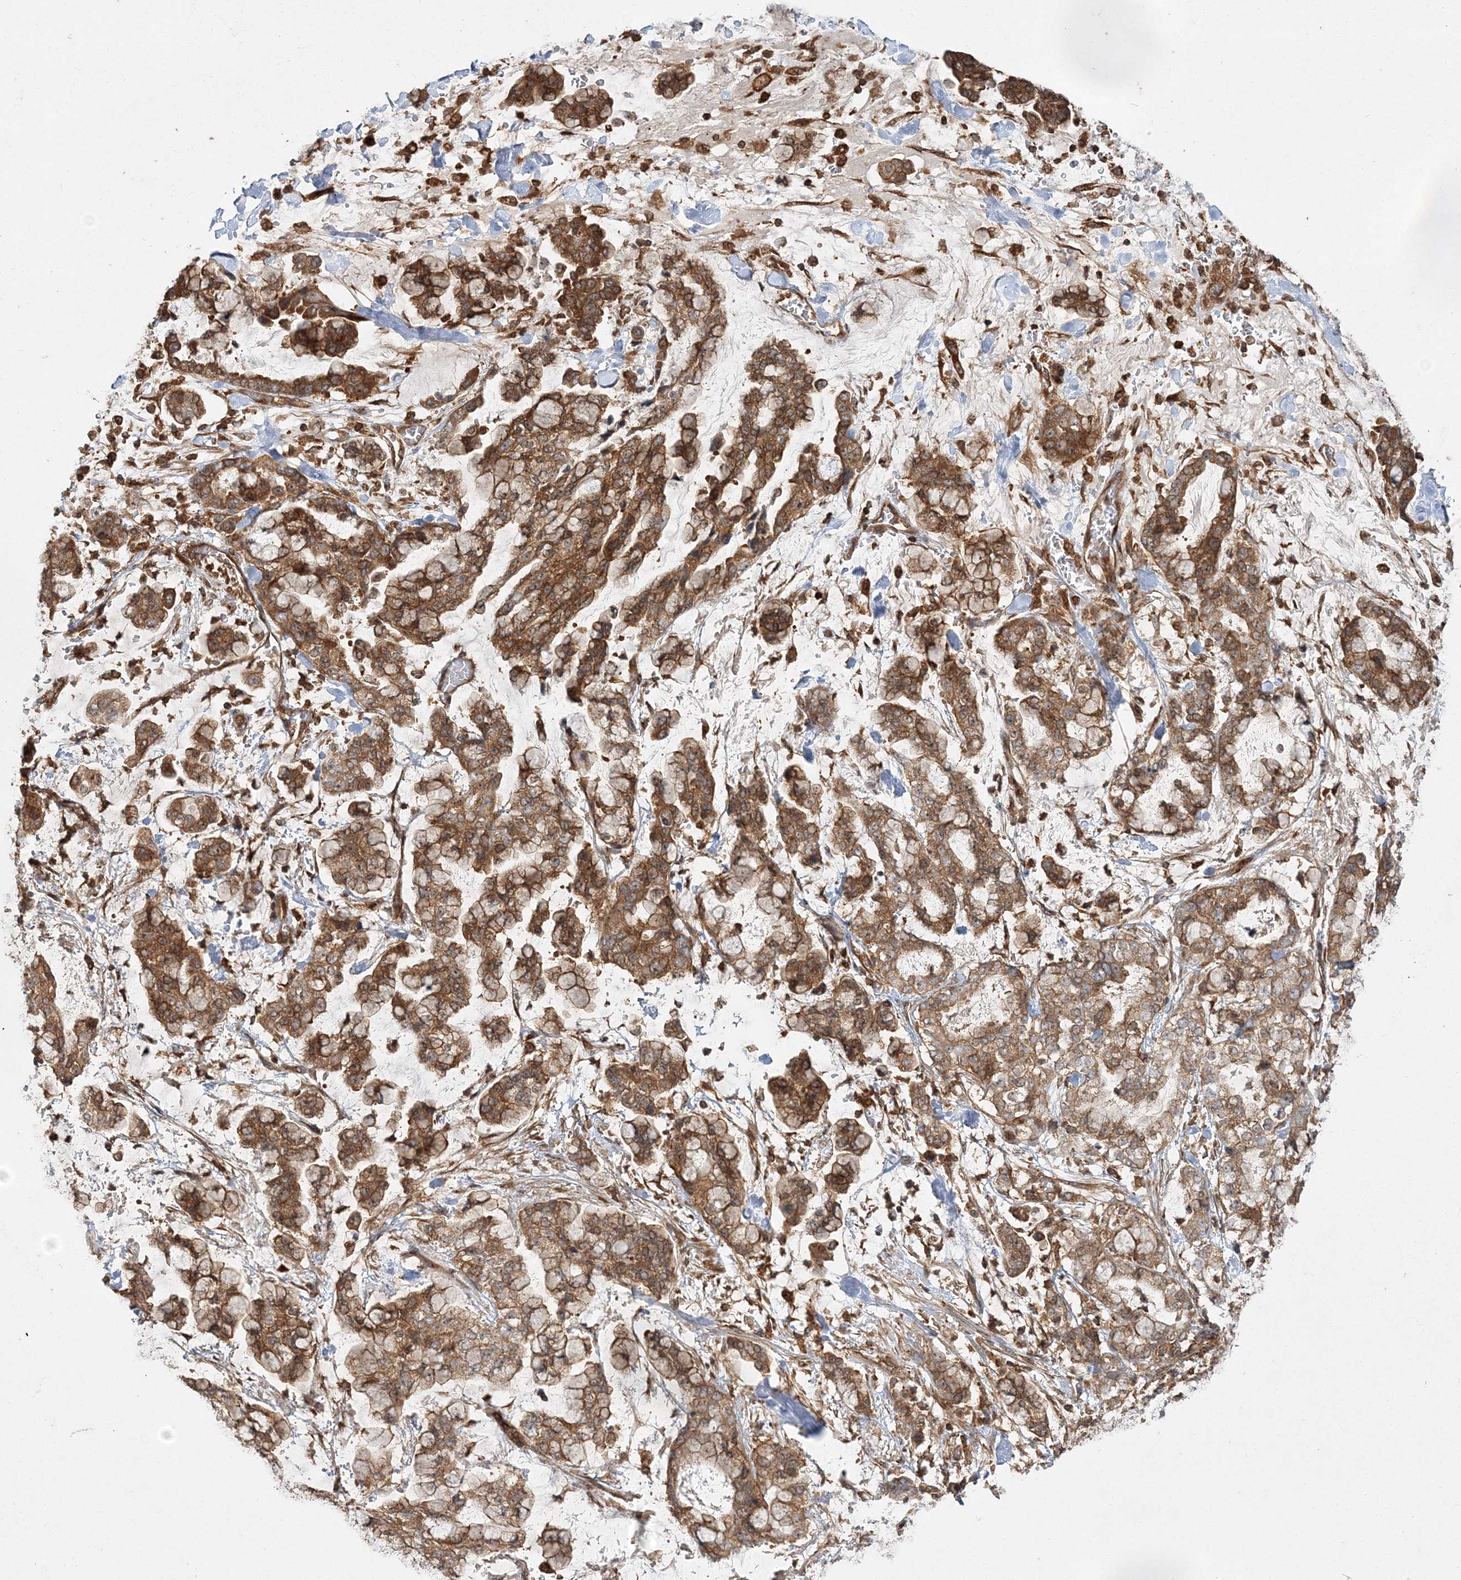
{"staining": {"intensity": "moderate", "quantity": ">75%", "location": "cytoplasmic/membranous"}, "tissue": "stomach cancer", "cell_type": "Tumor cells", "image_type": "cancer", "snomed": [{"axis": "morphology", "description": "Normal tissue, NOS"}, {"axis": "morphology", "description": "Adenocarcinoma, NOS"}, {"axis": "topography", "description": "Stomach, upper"}, {"axis": "topography", "description": "Stomach"}], "caption": "Stomach adenocarcinoma tissue displays moderate cytoplasmic/membranous positivity in about >75% of tumor cells The staining was performed using DAB, with brown indicating positive protein expression. Nuclei are stained blue with hematoxylin.", "gene": "WDR37", "patient": {"sex": "male", "age": 76}}